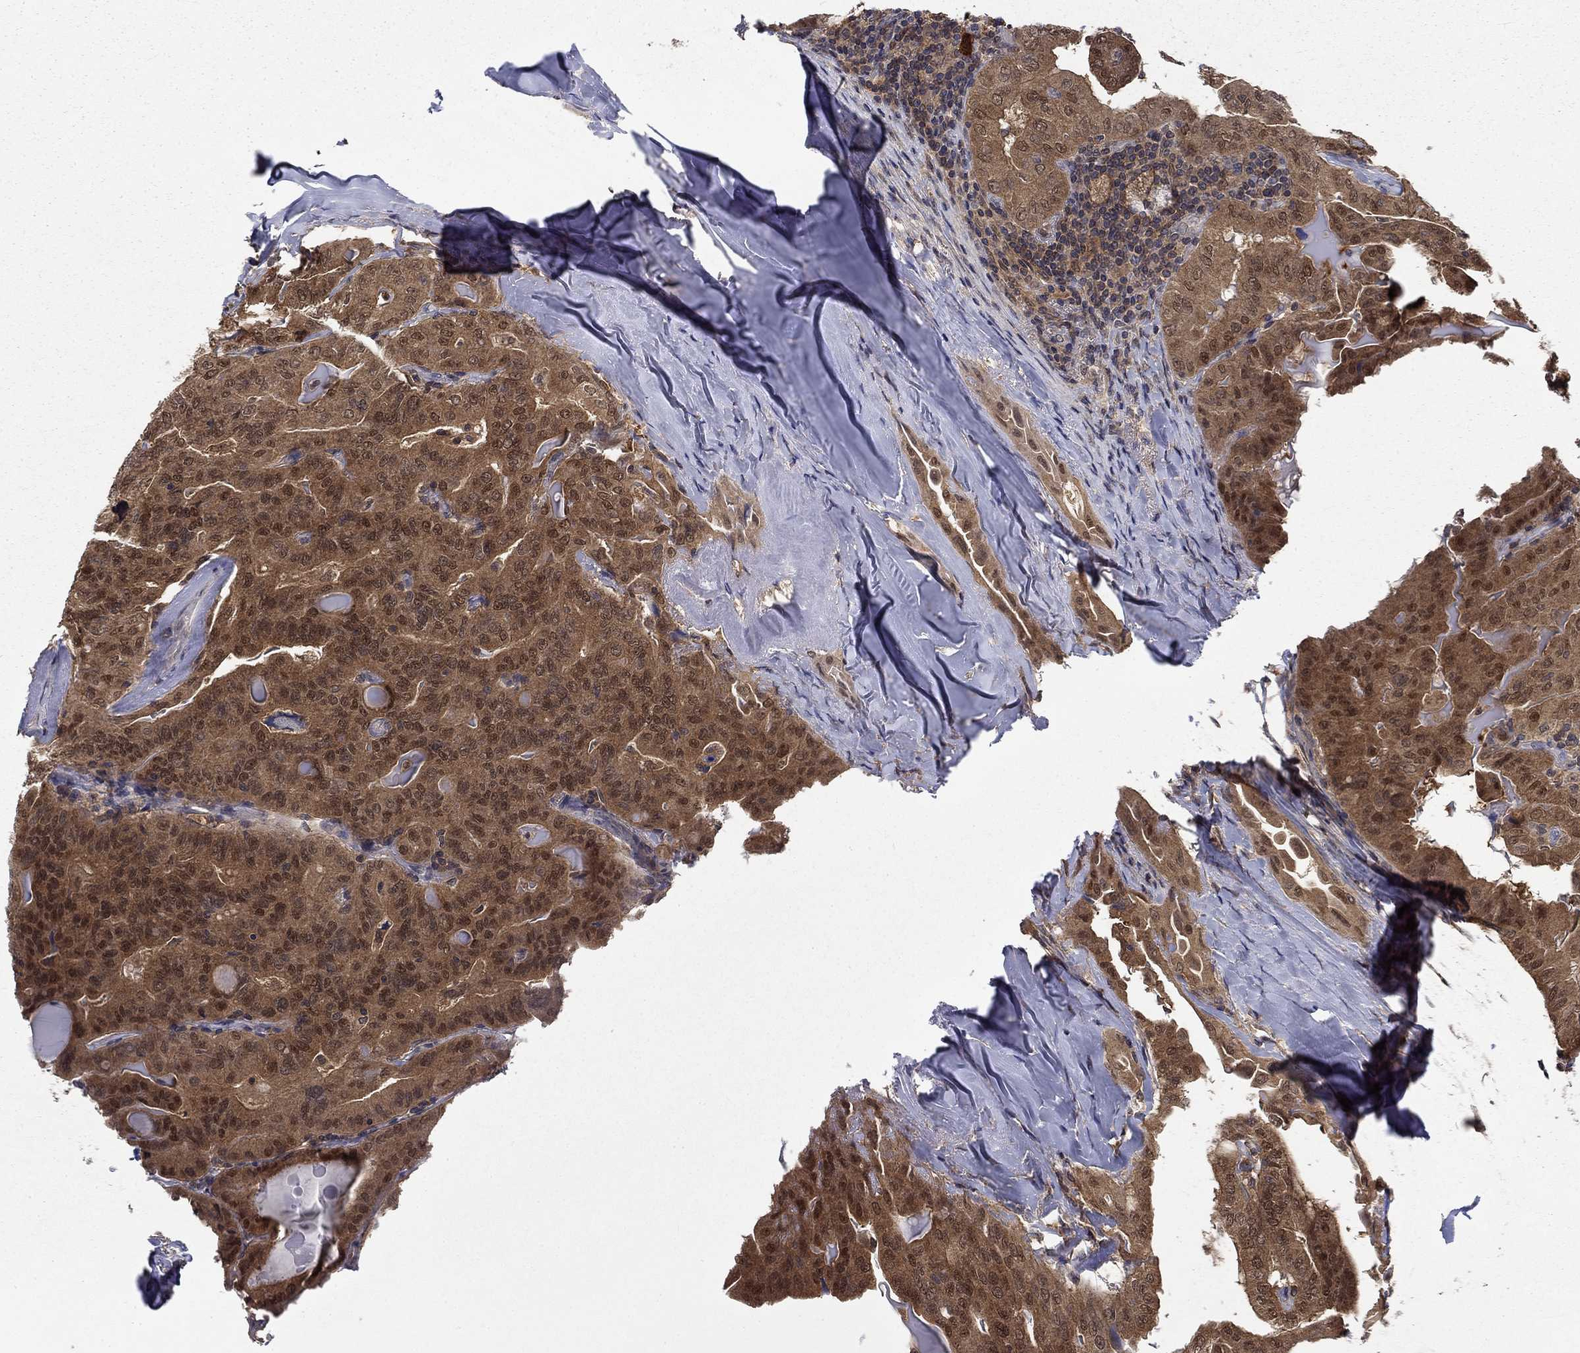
{"staining": {"intensity": "strong", "quantity": ">75%", "location": "cytoplasmic/membranous,nuclear"}, "tissue": "thyroid cancer", "cell_type": "Tumor cells", "image_type": "cancer", "snomed": [{"axis": "morphology", "description": "Papillary adenocarcinoma, NOS"}, {"axis": "topography", "description": "Thyroid gland"}], "caption": "Thyroid cancer (papillary adenocarcinoma) was stained to show a protein in brown. There is high levels of strong cytoplasmic/membranous and nuclear staining in approximately >75% of tumor cells.", "gene": "NIT2", "patient": {"sex": "female", "age": 68}}